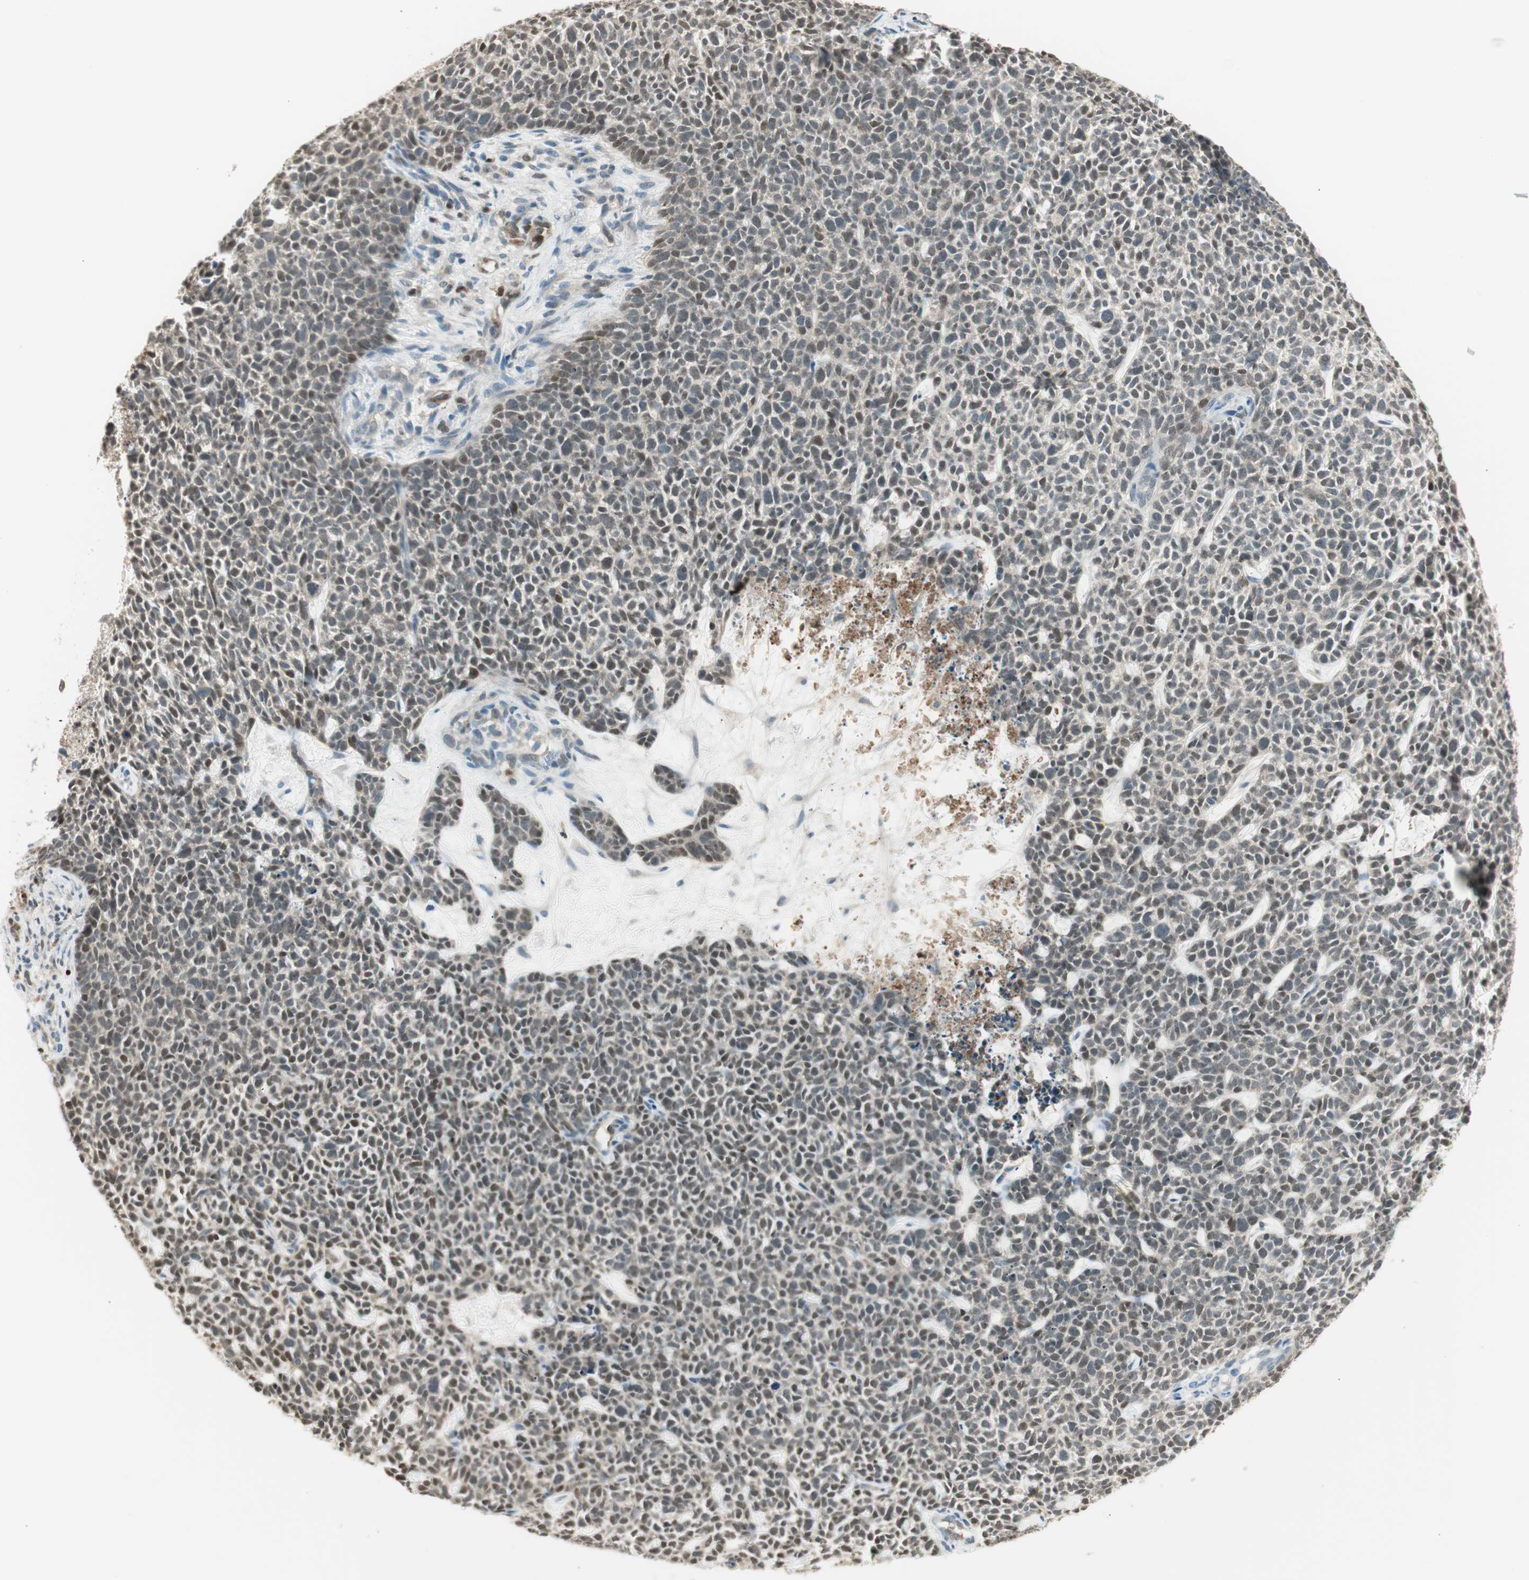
{"staining": {"intensity": "moderate", "quantity": "<25%", "location": "nuclear"}, "tissue": "skin cancer", "cell_type": "Tumor cells", "image_type": "cancer", "snomed": [{"axis": "morphology", "description": "Basal cell carcinoma"}, {"axis": "topography", "description": "Skin"}], "caption": "Tumor cells reveal moderate nuclear positivity in about <25% of cells in skin cancer.", "gene": "LTA4H", "patient": {"sex": "female", "age": 84}}